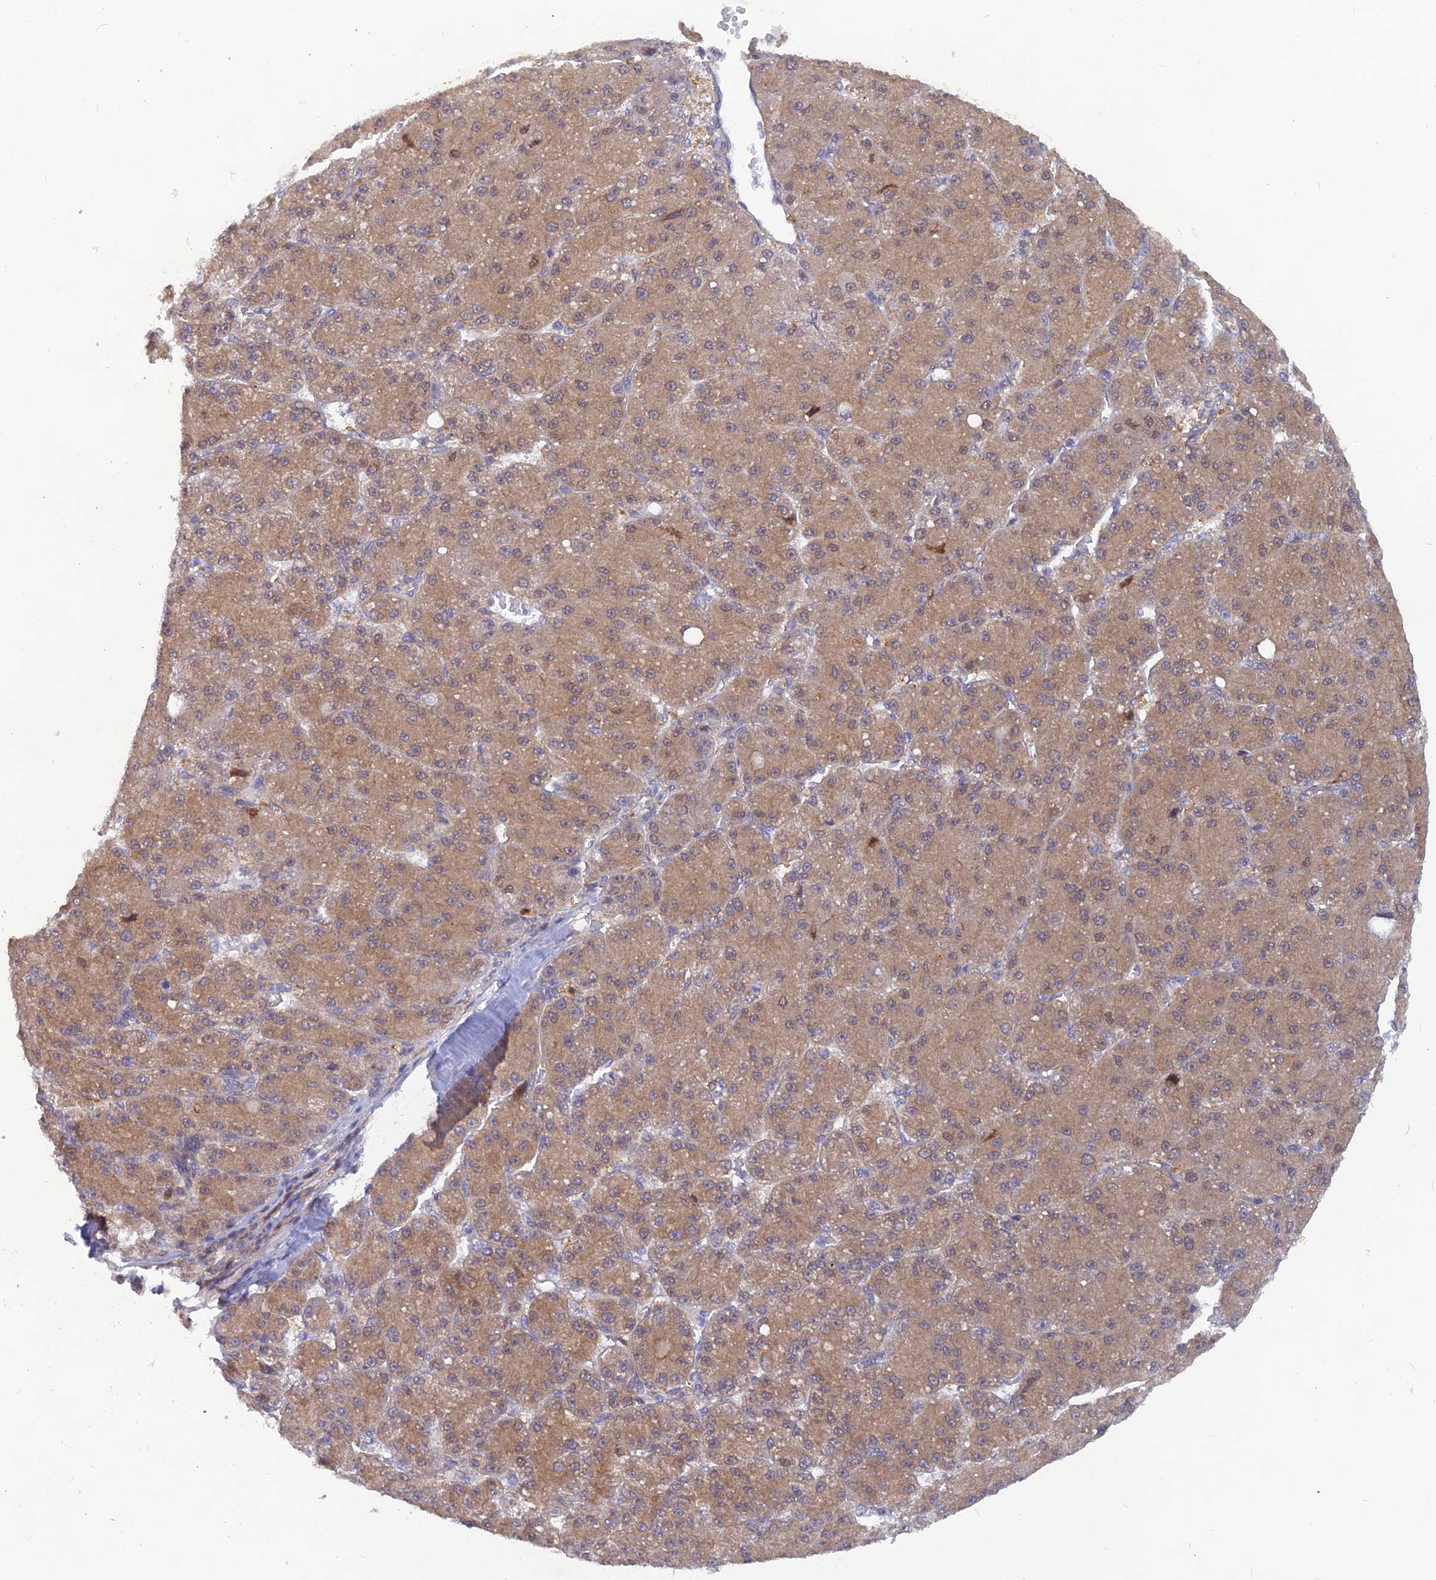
{"staining": {"intensity": "moderate", "quantity": ">75%", "location": "cytoplasmic/membranous"}, "tissue": "liver cancer", "cell_type": "Tumor cells", "image_type": "cancer", "snomed": [{"axis": "morphology", "description": "Carcinoma, Hepatocellular, NOS"}, {"axis": "topography", "description": "Liver"}], "caption": "Brown immunohistochemical staining in liver cancer (hepatocellular carcinoma) exhibits moderate cytoplasmic/membranous positivity in about >75% of tumor cells.", "gene": "DNAJC16", "patient": {"sex": "male", "age": 67}}